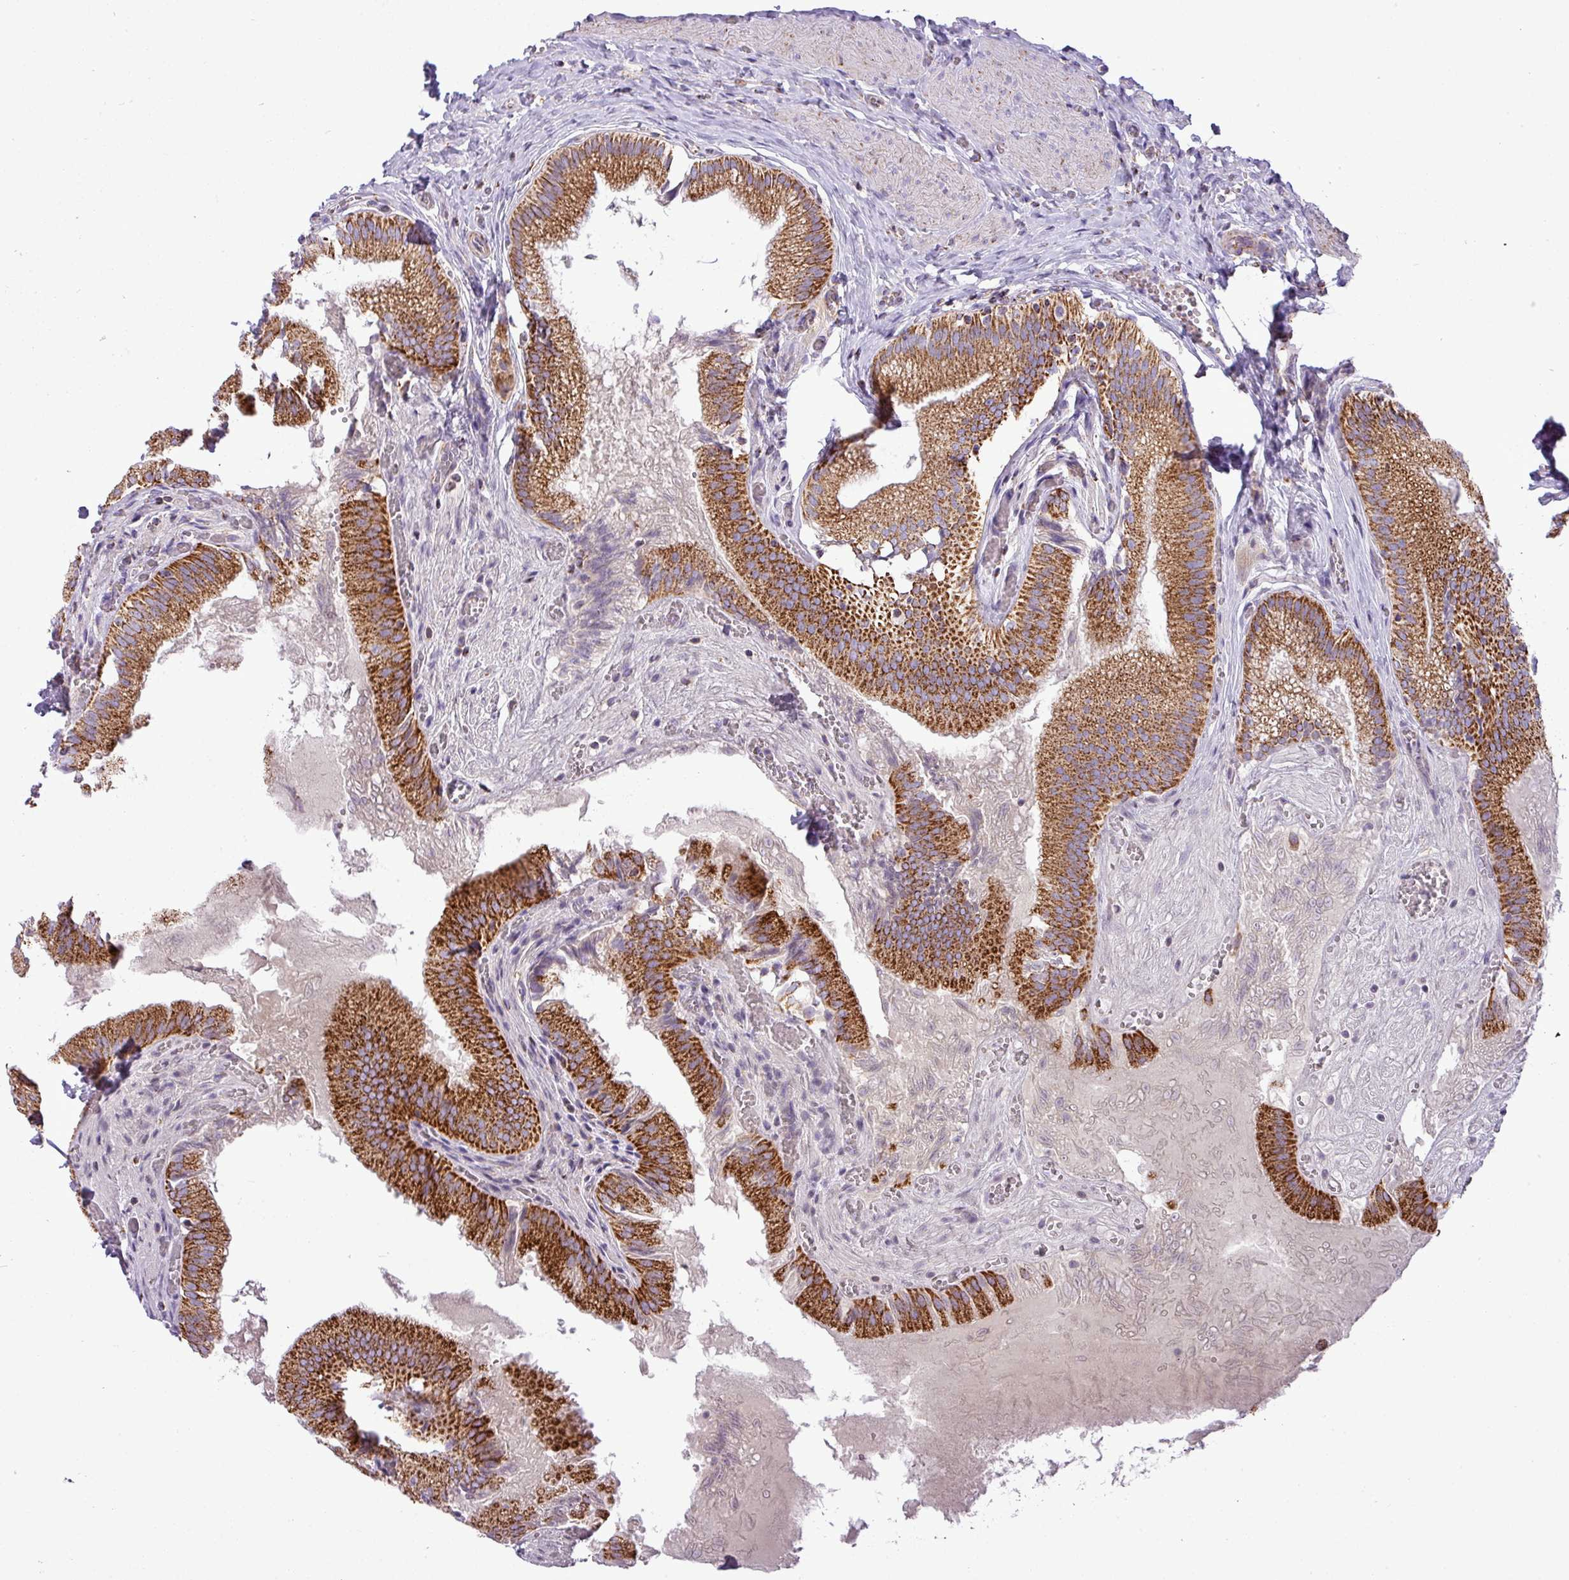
{"staining": {"intensity": "strong", "quantity": ">75%", "location": "cytoplasmic/membranous"}, "tissue": "gallbladder", "cell_type": "Glandular cells", "image_type": "normal", "snomed": [{"axis": "morphology", "description": "Normal tissue, NOS"}, {"axis": "topography", "description": "Gallbladder"}, {"axis": "topography", "description": "Peripheral nerve tissue"}], "caption": "A brown stain shows strong cytoplasmic/membranous positivity of a protein in glandular cells of normal gallbladder. The protein of interest is shown in brown color, while the nuclei are stained blue.", "gene": "ZNF81", "patient": {"sex": "male", "age": 17}}